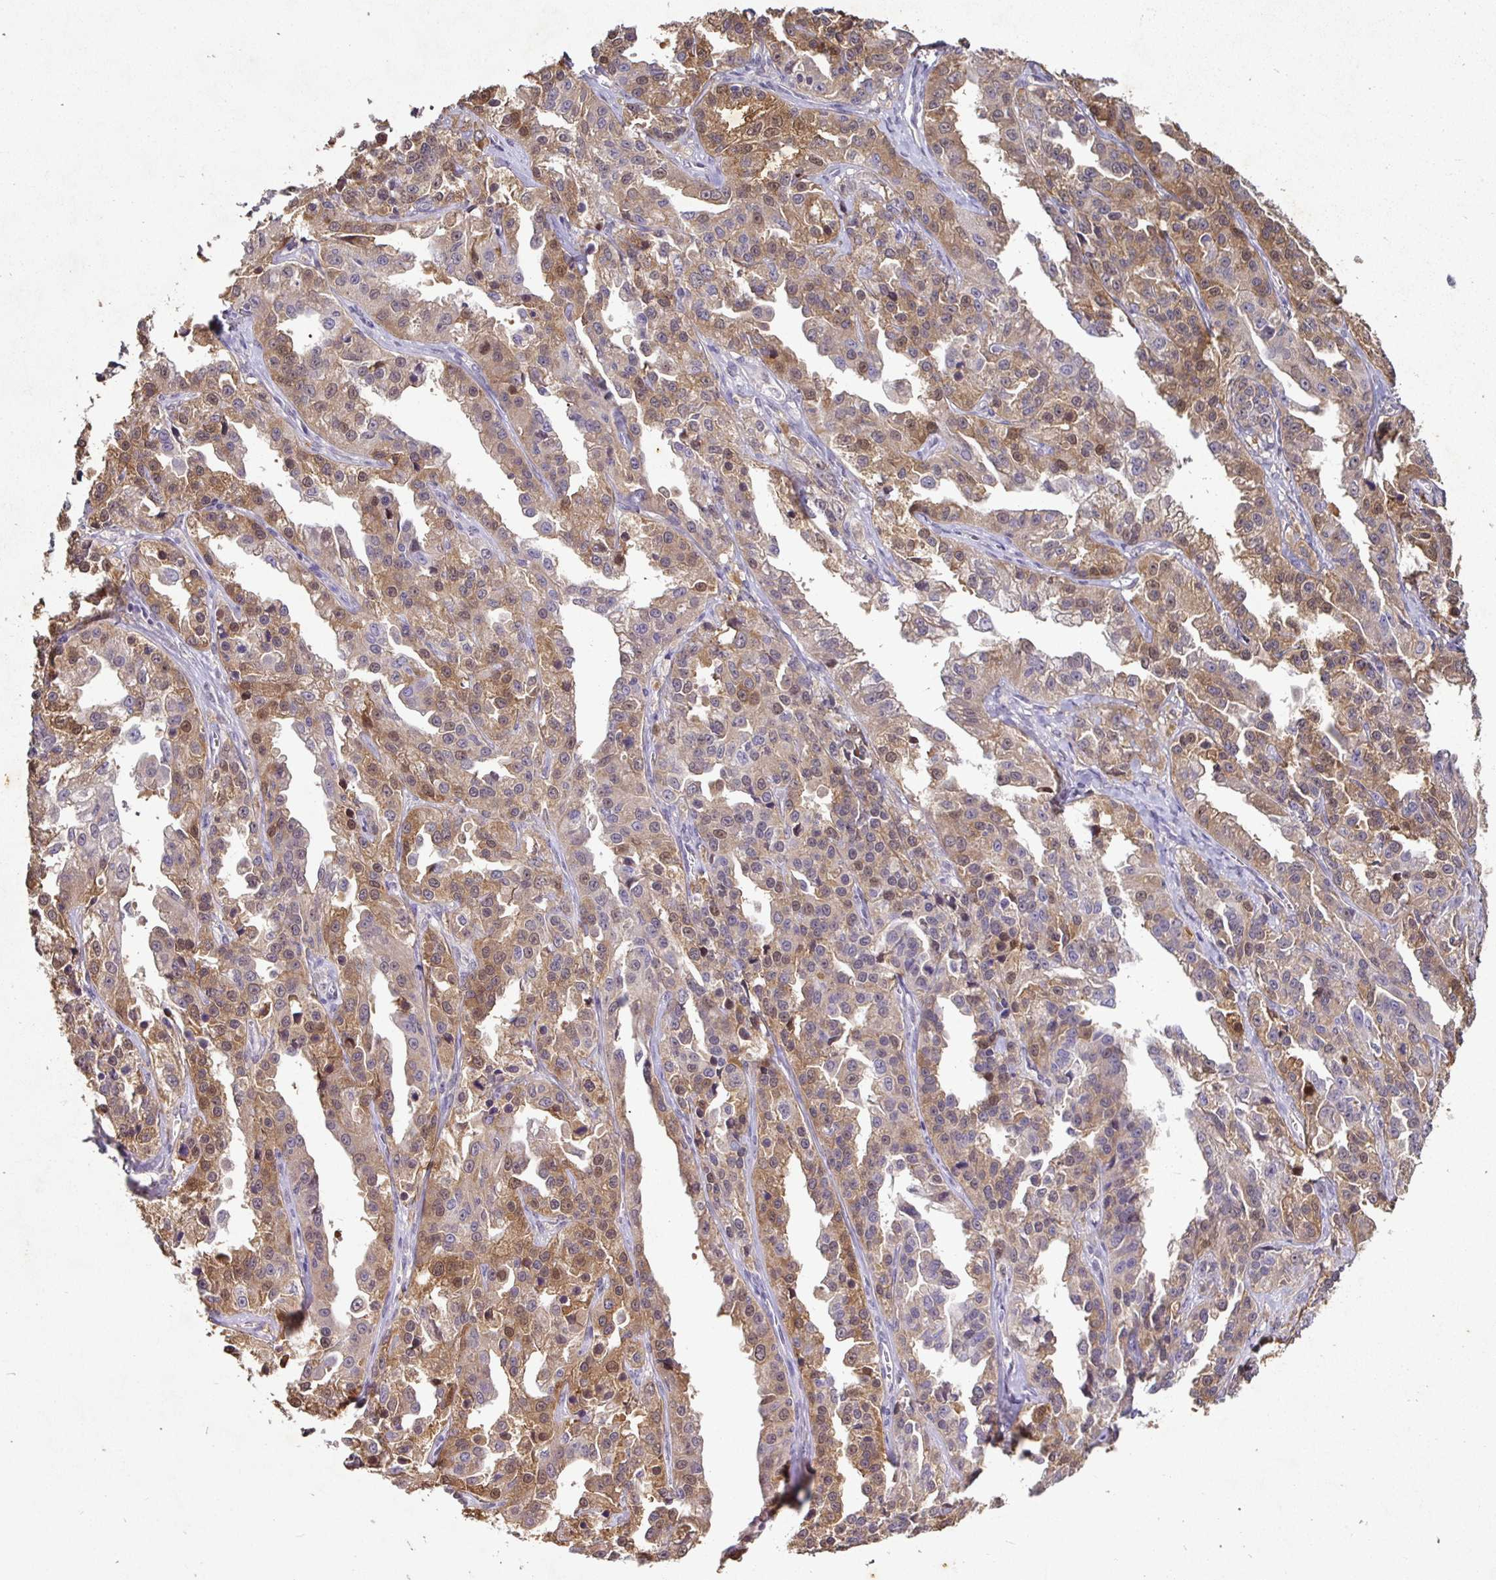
{"staining": {"intensity": "moderate", "quantity": ">75%", "location": "cytoplasmic/membranous,nuclear"}, "tissue": "ovarian cancer", "cell_type": "Tumor cells", "image_type": "cancer", "snomed": [{"axis": "morphology", "description": "Cystadenocarcinoma, serous, NOS"}, {"axis": "topography", "description": "Ovary"}], "caption": "An image showing moderate cytoplasmic/membranous and nuclear staining in approximately >75% of tumor cells in ovarian cancer (serous cystadenocarcinoma), as visualized by brown immunohistochemical staining.", "gene": "SHISA4", "patient": {"sex": "female", "age": 75}}